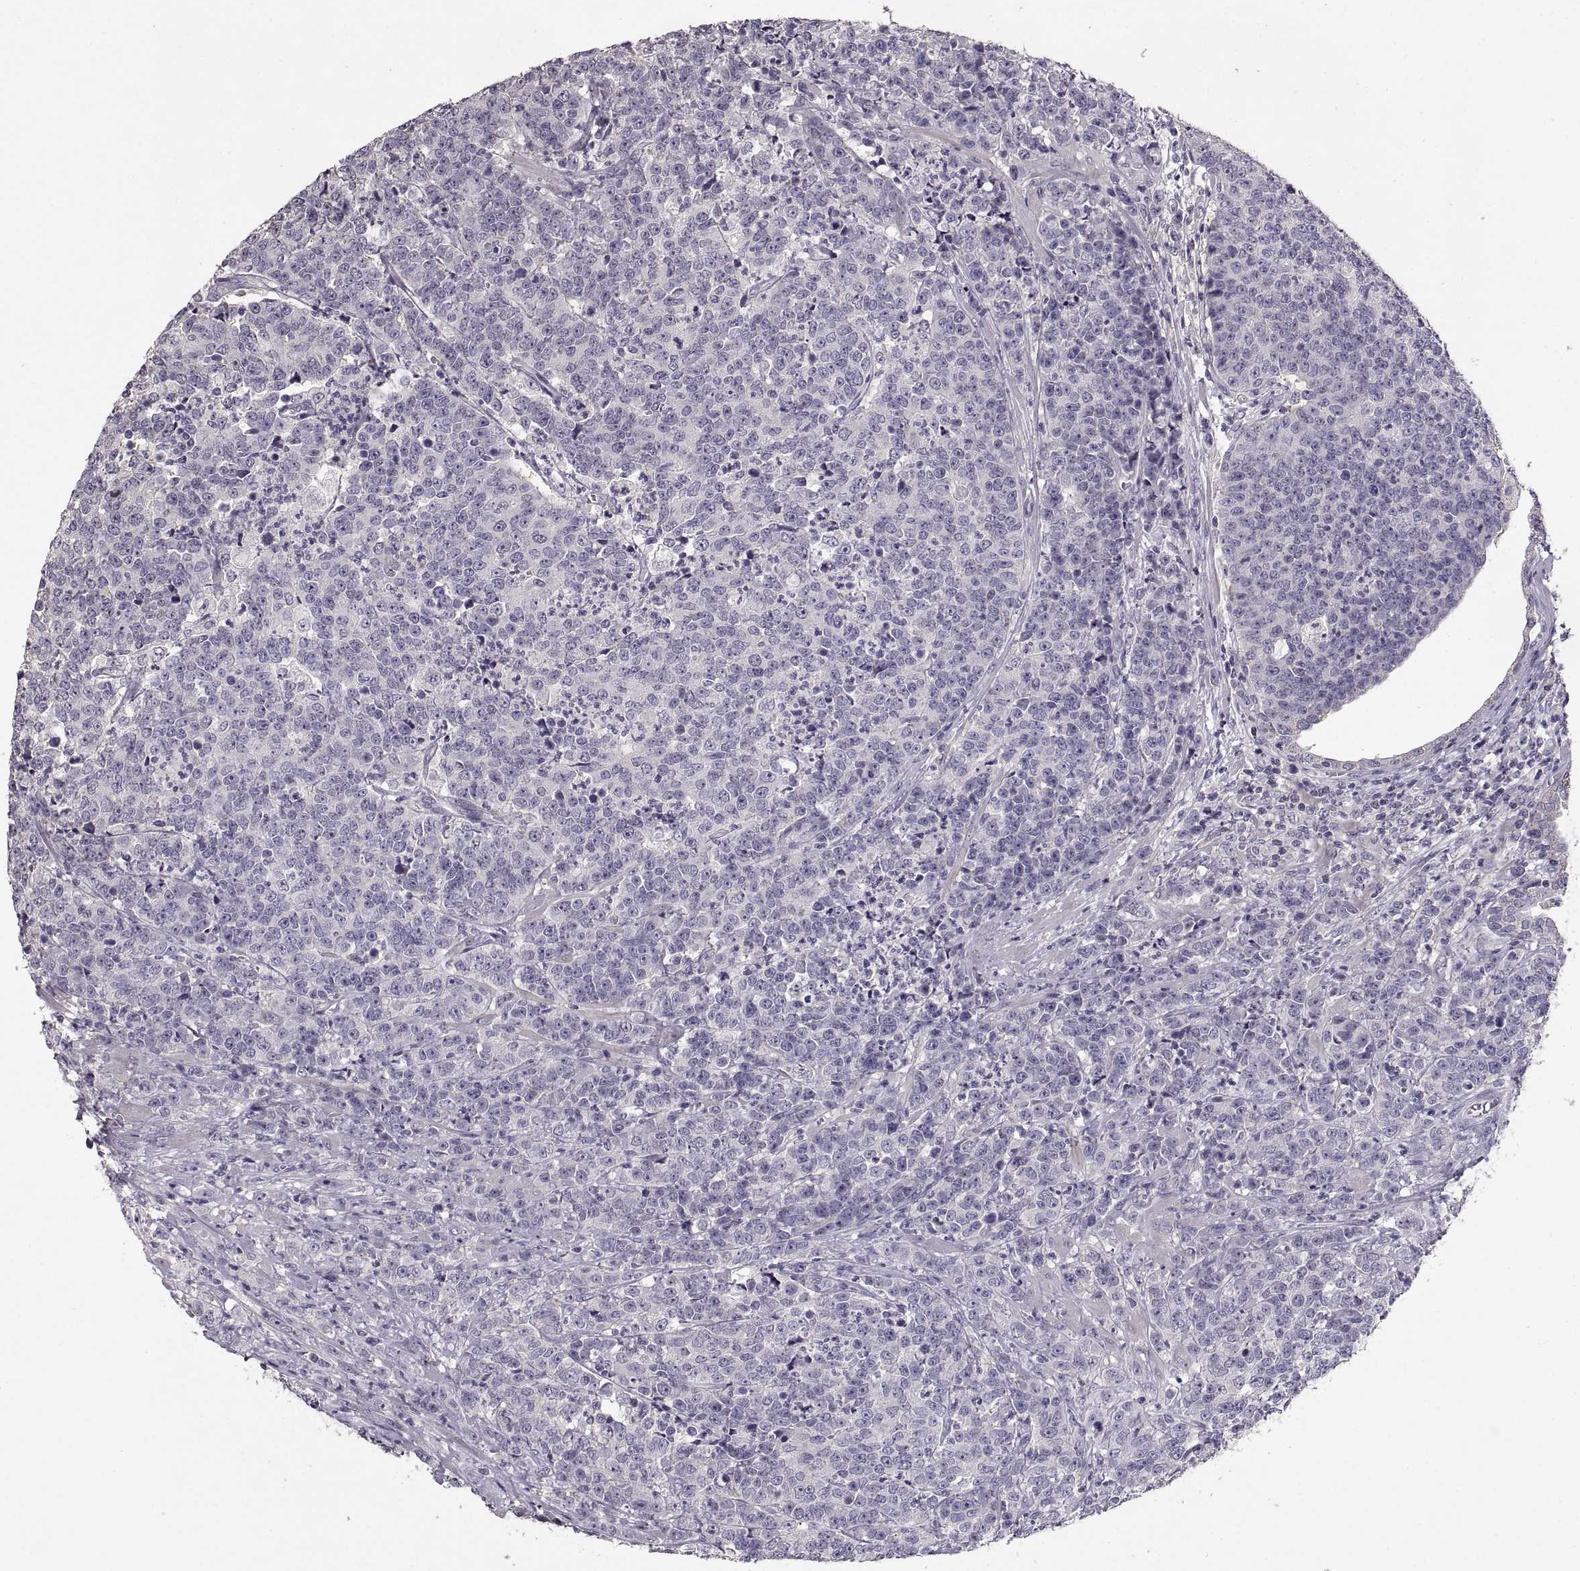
{"staining": {"intensity": "negative", "quantity": "none", "location": "none"}, "tissue": "prostate cancer", "cell_type": "Tumor cells", "image_type": "cancer", "snomed": [{"axis": "morphology", "description": "Adenocarcinoma, NOS"}, {"axis": "topography", "description": "Prostate"}], "caption": "Tumor cells are negative for brown protein staining in prostate cancer.", "gene": "ADAM11", "patient": {"sex": "male", "age": 67}}